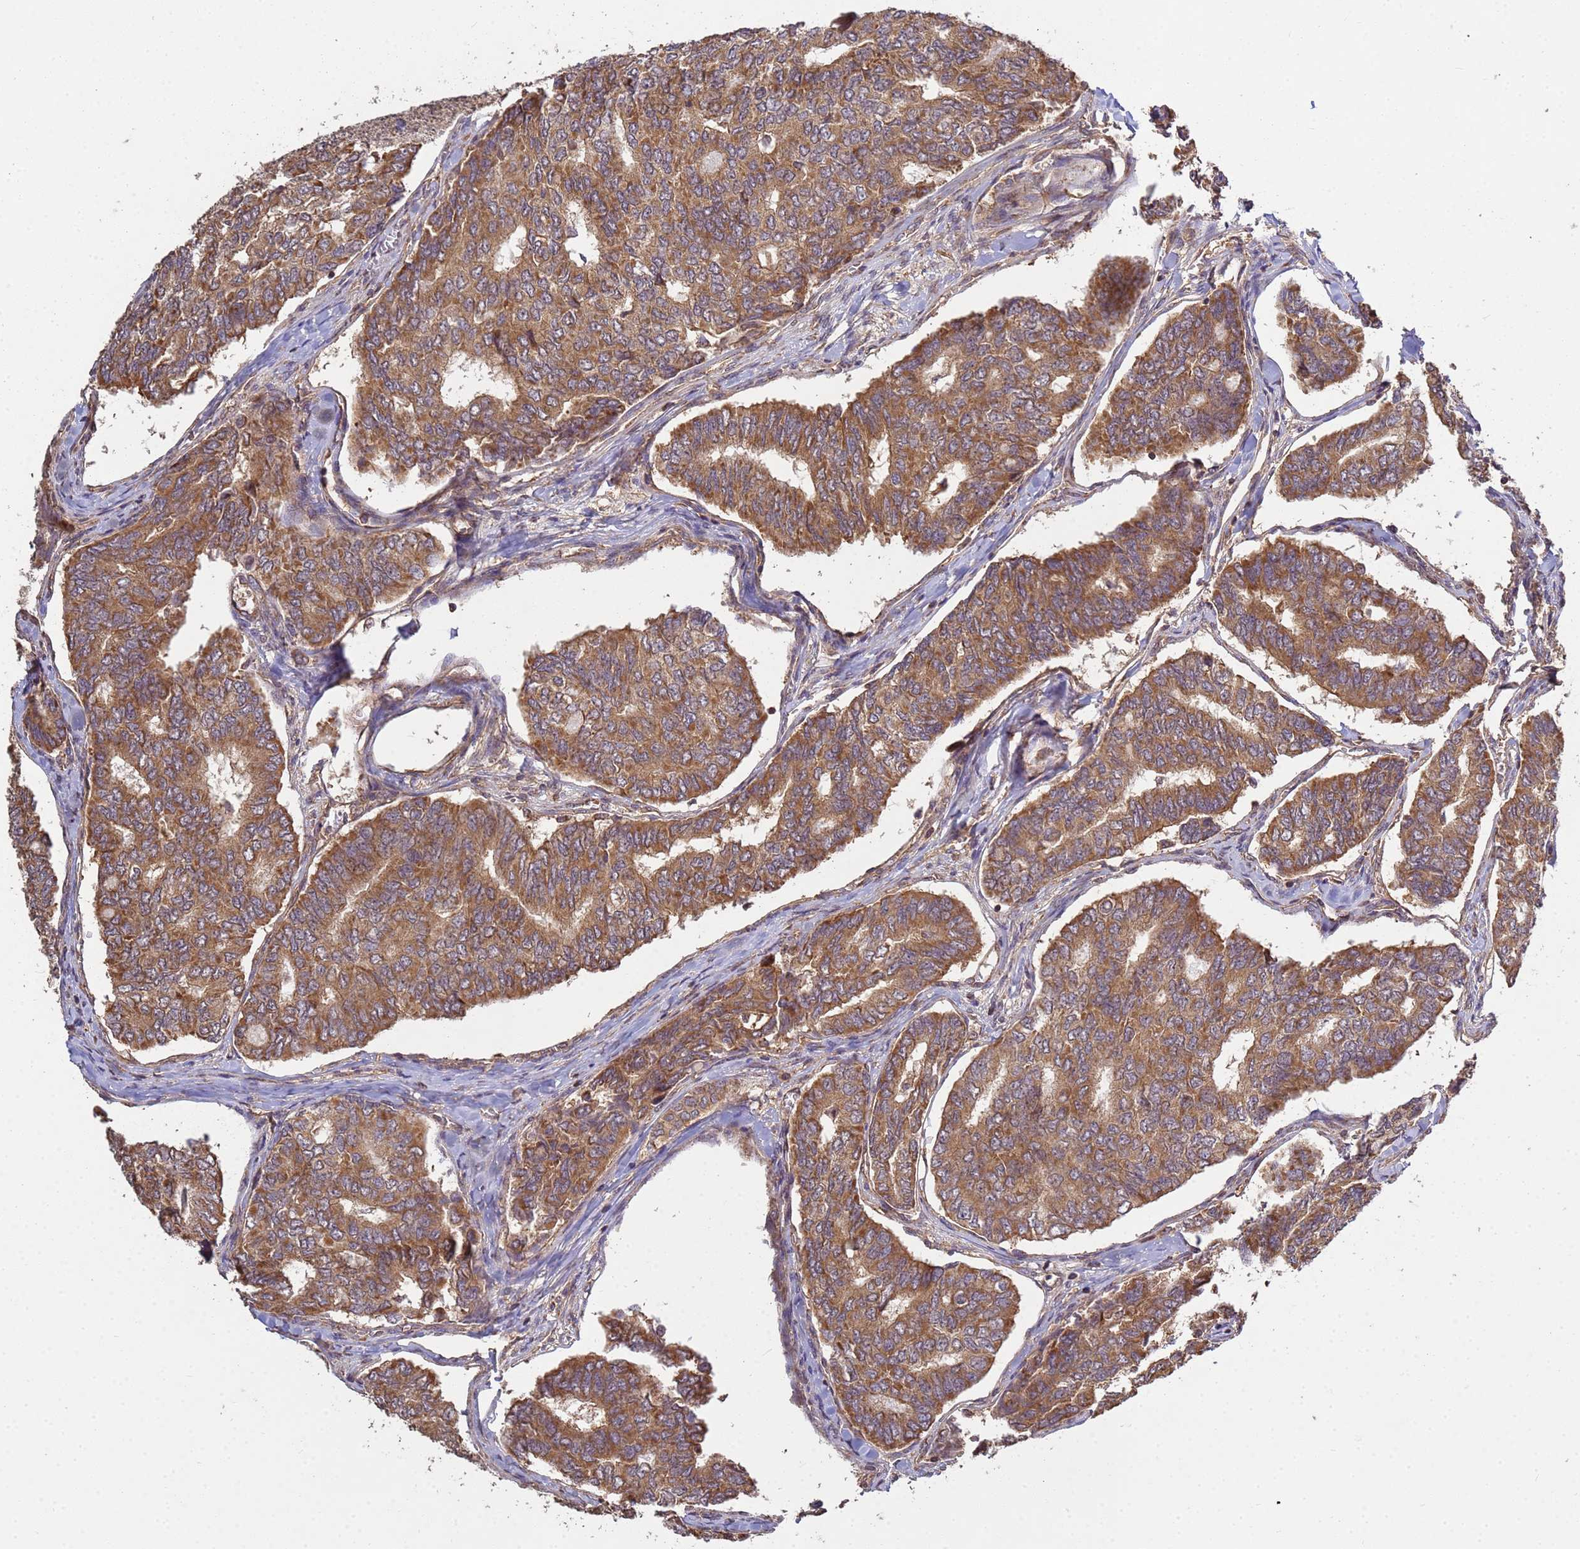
{"staining": {"intensity": "moderate", "quantity": ">75%", "location": "cytoplasmic/membranous"}, "tissue": "thyroid cancer", "cell_type": "Tumor cells", "image_type": "cancer", "snomed": [{"axis": "morphology", "description": "Papillary adenocarcinoma, NOS"}, {"axis": "topography", "description": "Thyroid gland"}], "caption": "Immunohistochemical staining of thyroid cancer displays medium levels of moderate cytoplasmic/membranous positivity in approximately >75% of tumor cells.", "gene": "P2RX7", "patient": {"sex": "female", "age": 35}}